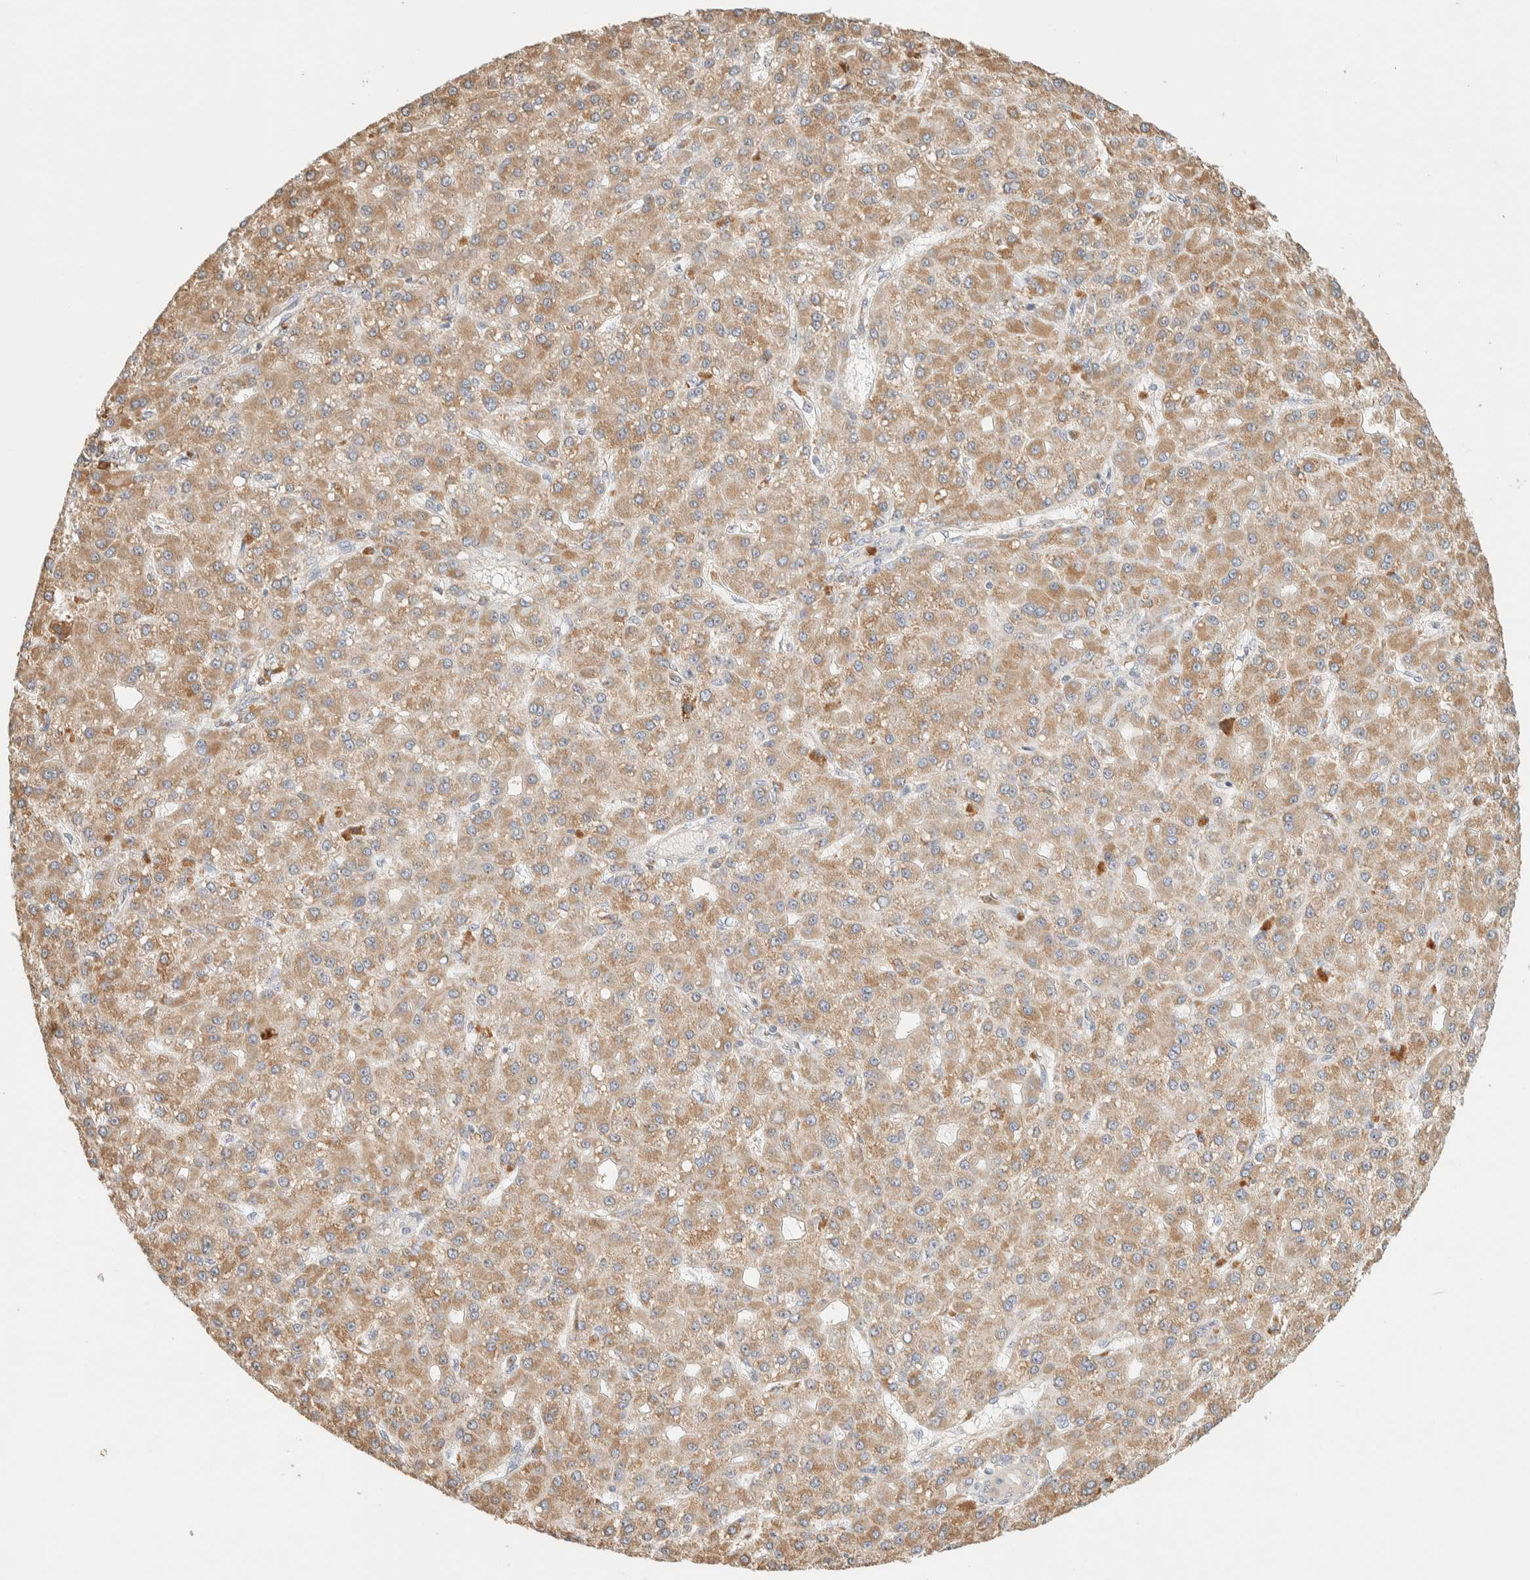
{"staining": {"intensity": "moderate", "quantity": ">75%", "location": "cytoplasmic/membranous"}, "tissue": "liver cancer", "cell_type": "Tumor cells", "image_type": "cancer", "snomed": [{"axis": "morphology", "description": "Carcinoma, Hepatocellular, NOS"}, {"axis": "topography", "description": "Liver"}], "caption": "Immunohistochemistry micrograph of human liver cancer stained for a protein (brown), which displays medium levels of moderate cytoplasmic/membranous expression in approximately >75% of tumor cells.", "gene": "TTC3", "patient": {"sex": "male", "age": 67}}